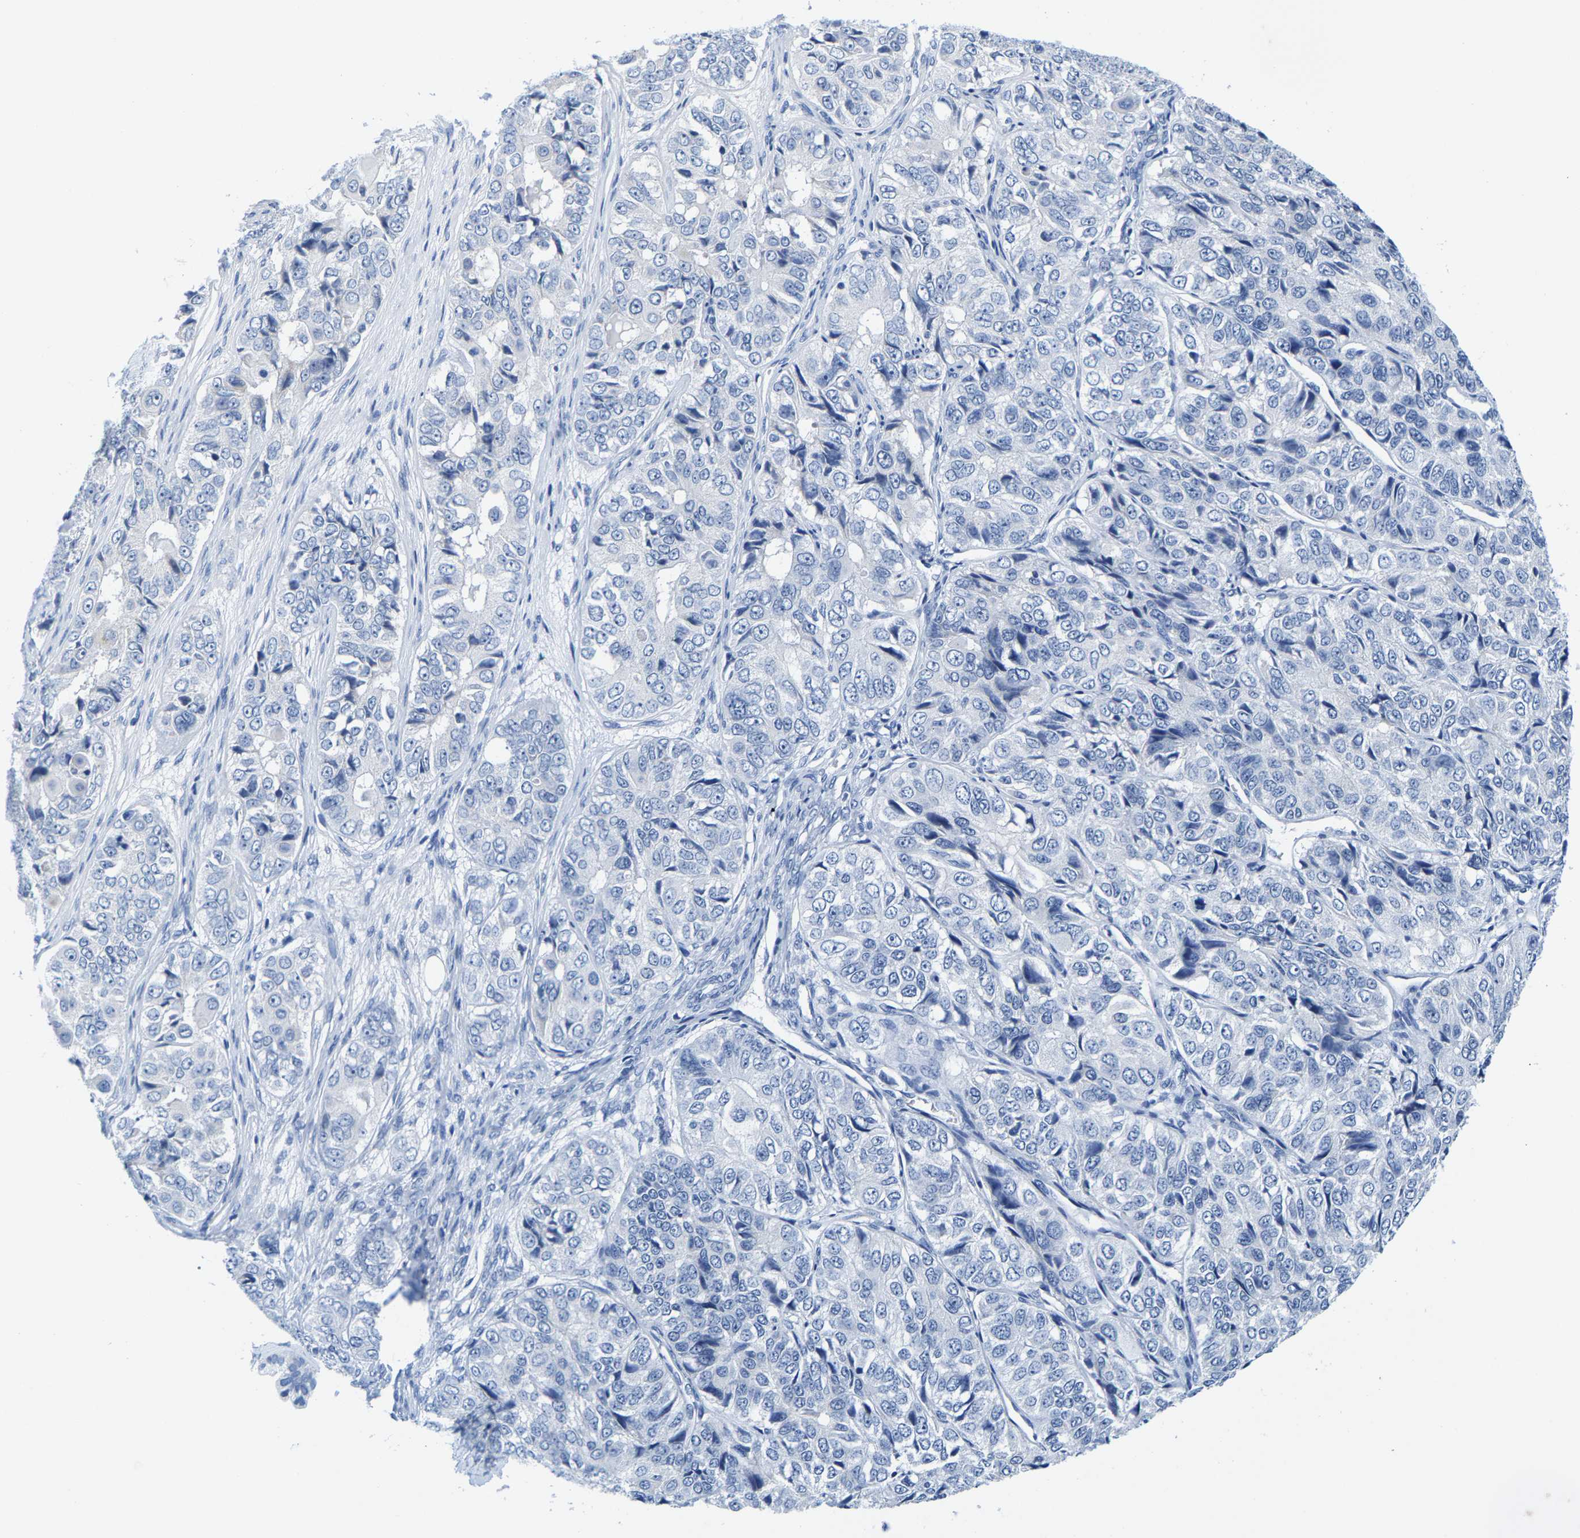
{"staining": {"intensity": "negative", "quantity": "none", "location": "none"}, "tissue": "ovarian cancer", "cell_type": "Tumor cells", "image_type": "cancer", "snomed": [{"axis": "morphology", "description": "Carcinoma, endometroid"}, {"axis": "topography", "description": "Ovary"}], "caption": "High power microscopy histopathology image of an immunohistochemistry (IHC) micrograph of ovarian endometroid carcinoma, revealing no significant expression in tumor cells.", "gene": "KLHL1", "patient": {"sex": "female", "age": 51}}